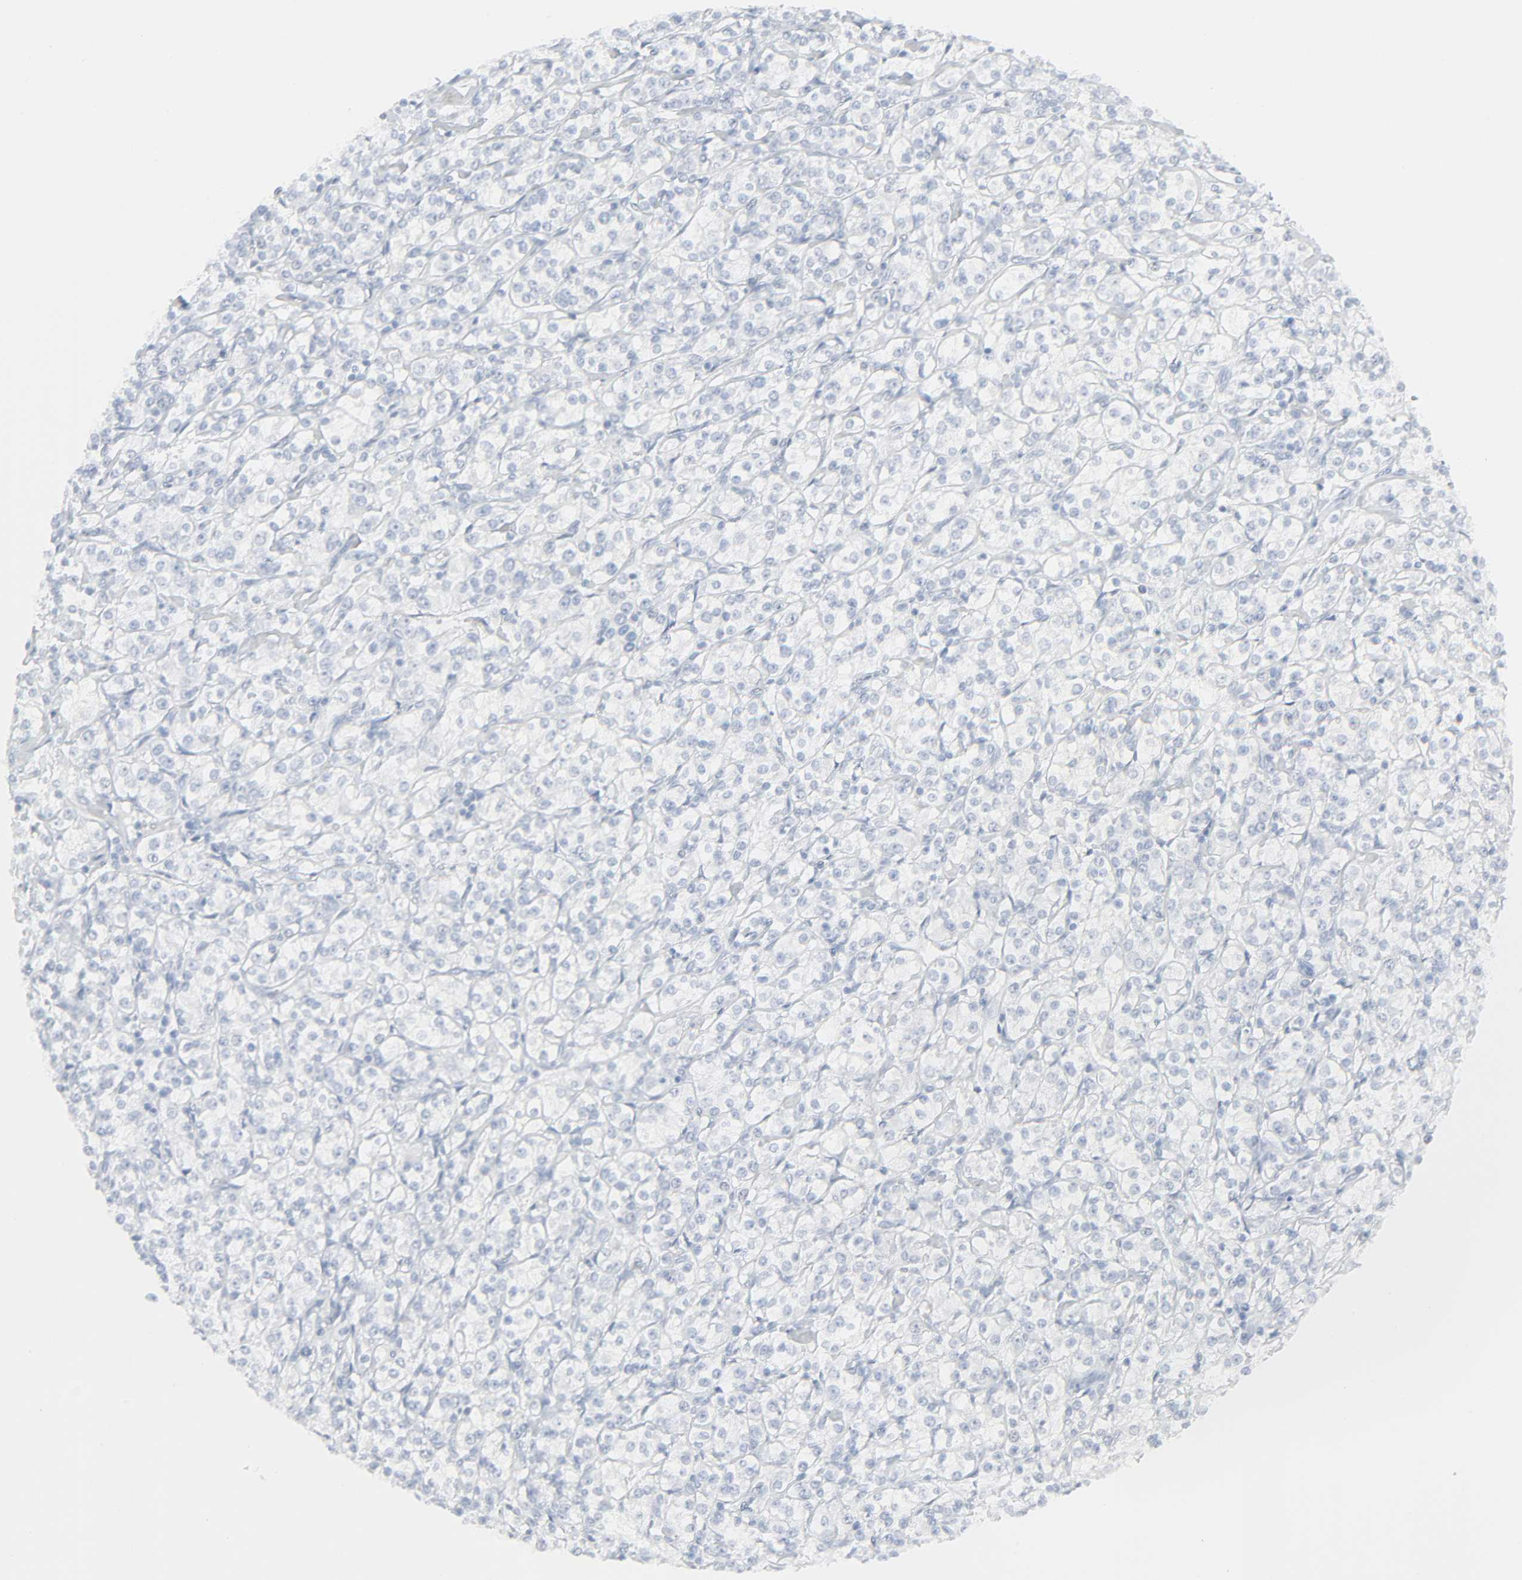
{"staining": {"intensity": "negative", "quantity": "none", "location": "none"}, "tissue": "renal cancer", "cell_type": "Tumor cells", "image_type": "cancer", "snomed": [{"axis": "morphology", "description": "Adenocarcinoma, NOS"}, {"axis": "topography", "description": "Kidney"}], "caption": "An image of renal cancer stained for a protein exhibits no brown staining in tumor cells. (Brightfield microscopy of DAB immunohistochemistry (IHC) at high magnification).", "gene": "ZBTB16", "patient": {"sex": "male", "age": 77}}